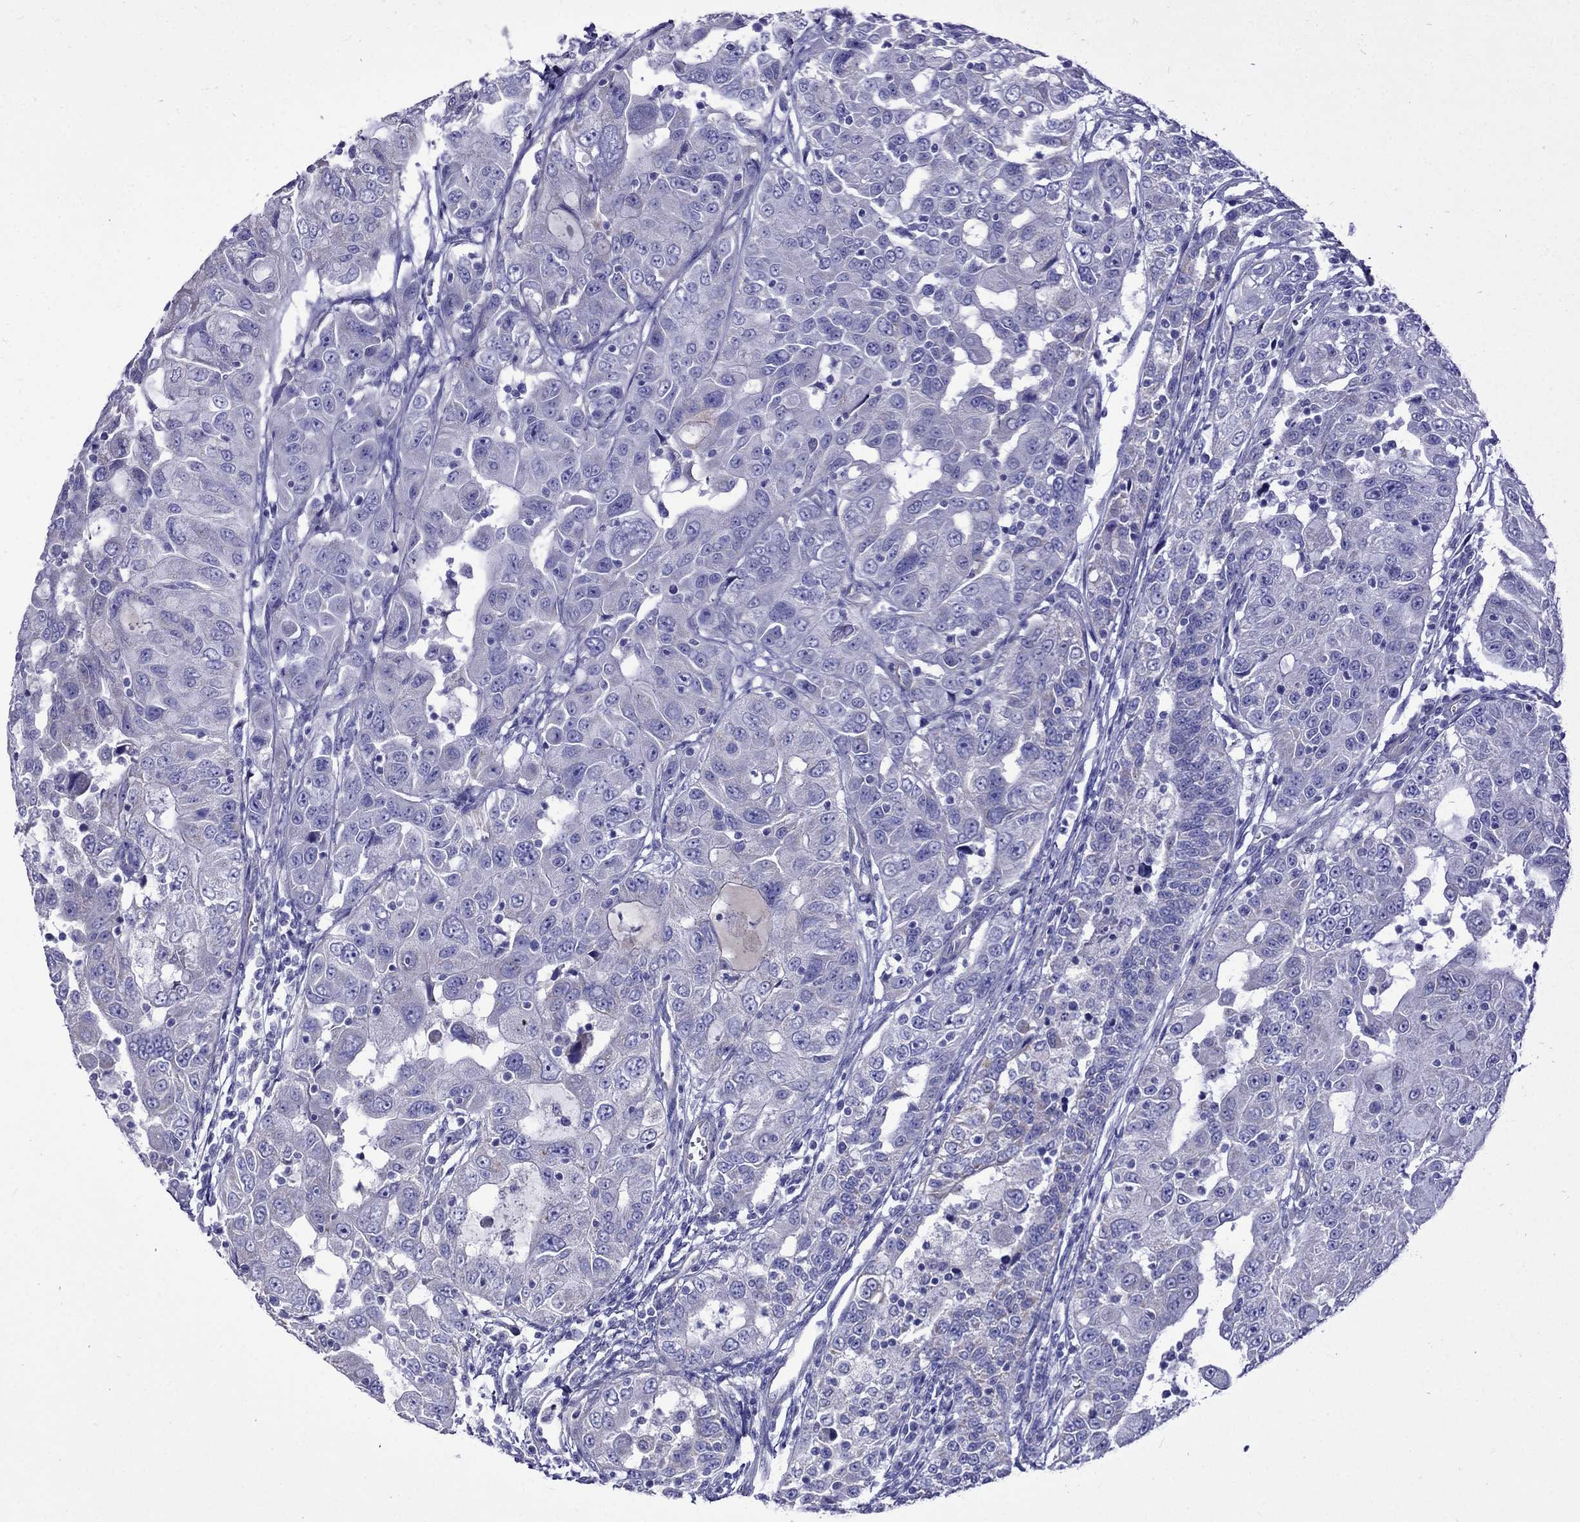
{"staining": {"intensity": "negative", "quantity": "none", "location": "none"}, "tissue": "urothelial cancer", "cell_type": "Tumor cells", "image_type": "cancer", "snomed": [{"axis": "morphology", "description": "Urothelial carcinoma, NOS"}, {"axis": "morphology", "description": "Urothelial carcinoma, High grade"}, {"axis": "topography", "description": "Urinary bladder"}], "caption": "This is an immunohistochemistry micrograph of urothelial cancer. There is no staining in tumor cells.", "gene": "TDRD1", "patient": {"sex": "female", "age": 73}}